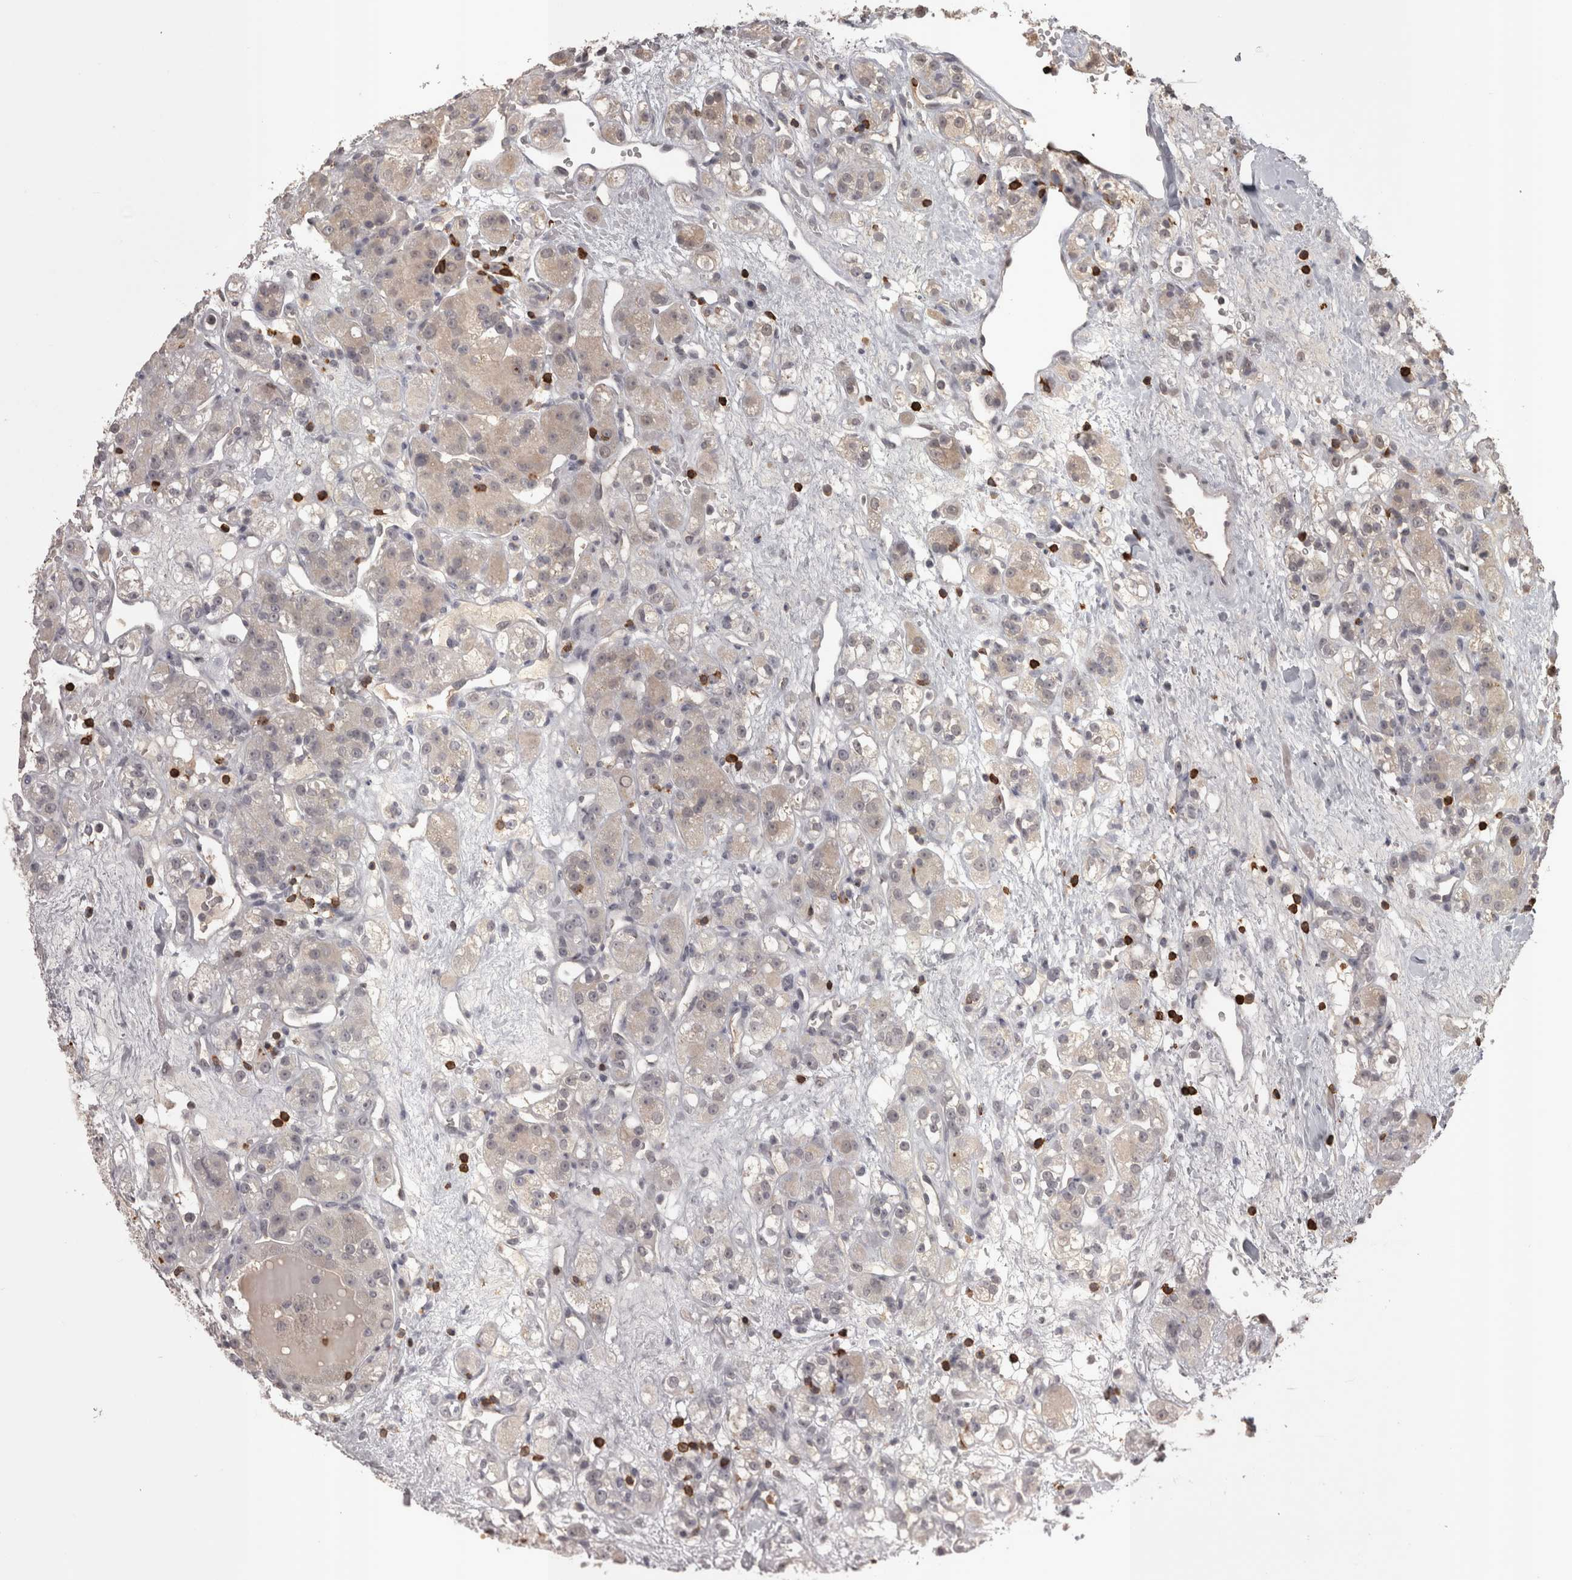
{"staining": {"intensity": "weak", "quantity": "<25%", "location": "cytoplasmic/membranous"}, "tissue": "renal cancer", "cell_type": "Tumor cells", "image_type": "cancer", "snomed": [{"axis": "morphology", "description": "Normal tissue, NOS"}, {"axis": "morphology", "description": "Adenocarcinoma, NOS"}, {"axis": "topography", "description": "Kidney"}], "caption": "The micrograph reveals no staining of tumor cells in adenocarcinoma (renal).", "gene": "SKAP1", "patient": {"sex": "male", "age": 61}}